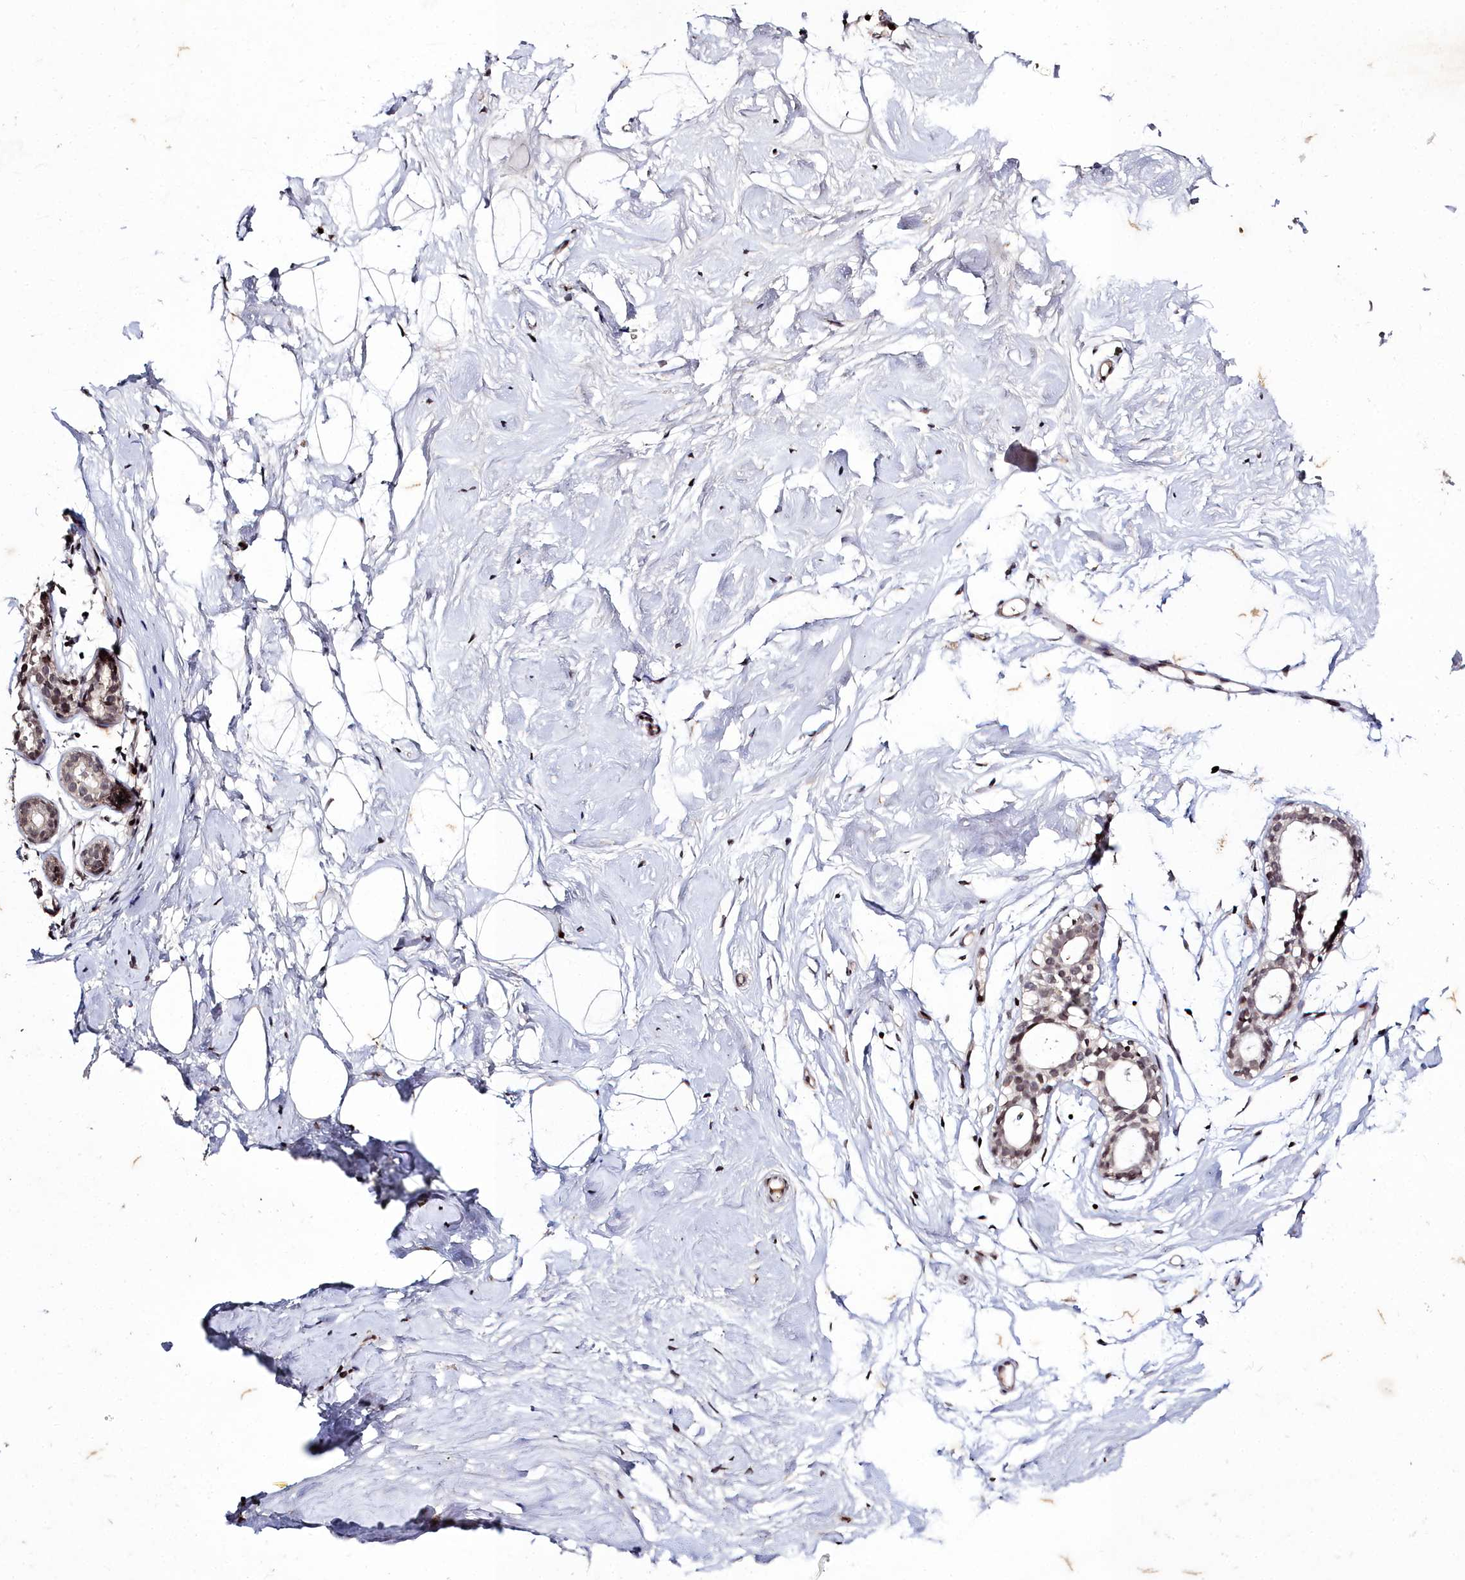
{"staining": {"intensity": "negative", "quantity": "none", "location": "none"}, "tissue": "breast", "cell_type": "Adipocytes", "image_type": "normal", "snomed": [{"axis": "morphology", "description": "Normal tissue, NOS"}, {"axis": "morphology", "description": "Adenoma, NOS"}, {"axis": "topography", "description": "Breast"}], "caption": "DAB immunohistochemical staining of normal breast shows no significant staining in adipocytes. (IHC, brightfield microscopy, high magnification).", "gene": "FZD4", "patient": {"sex": "female", "age": 23}}